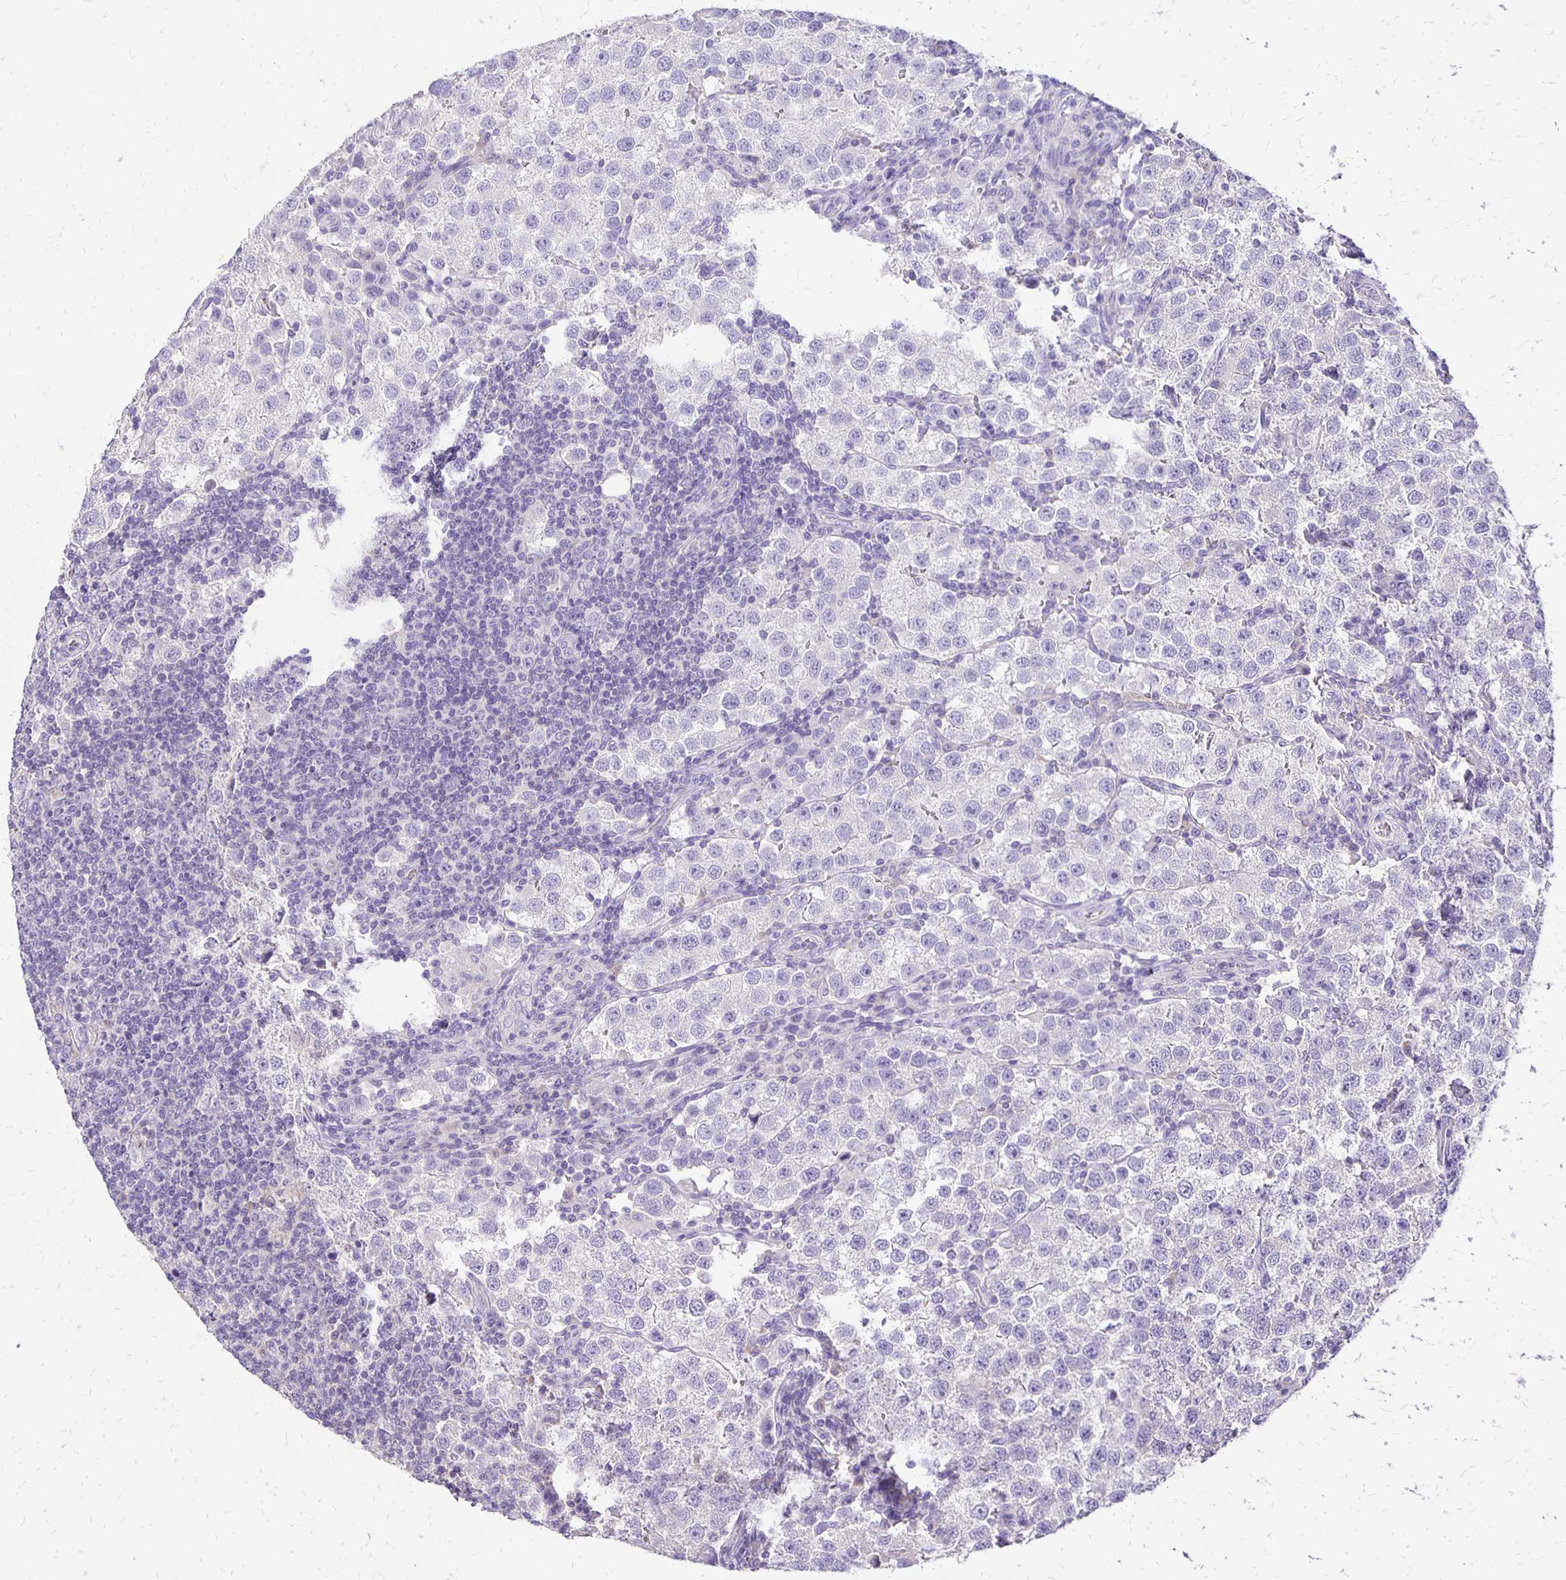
{"staining": {"intensity": "negative", "quantity": "none", "location": "none"}, "tissue": "testis cancer", "cell_type": "Tumor cells", "image_type": "cancer", "snomed": [{"axis": "morphology", "description": "Seminoma, NOS"}, {"axis": "topography", "description": "Testis"}], "caption": "Immunohistochemistry photomicrograph of neoplastic tissue: human seminoma (testis) stained with DAB displays no significant protein positivity in tumor cells.", "gene": "ANKRD45", "patient": {"sex": "male", "age": 37}}